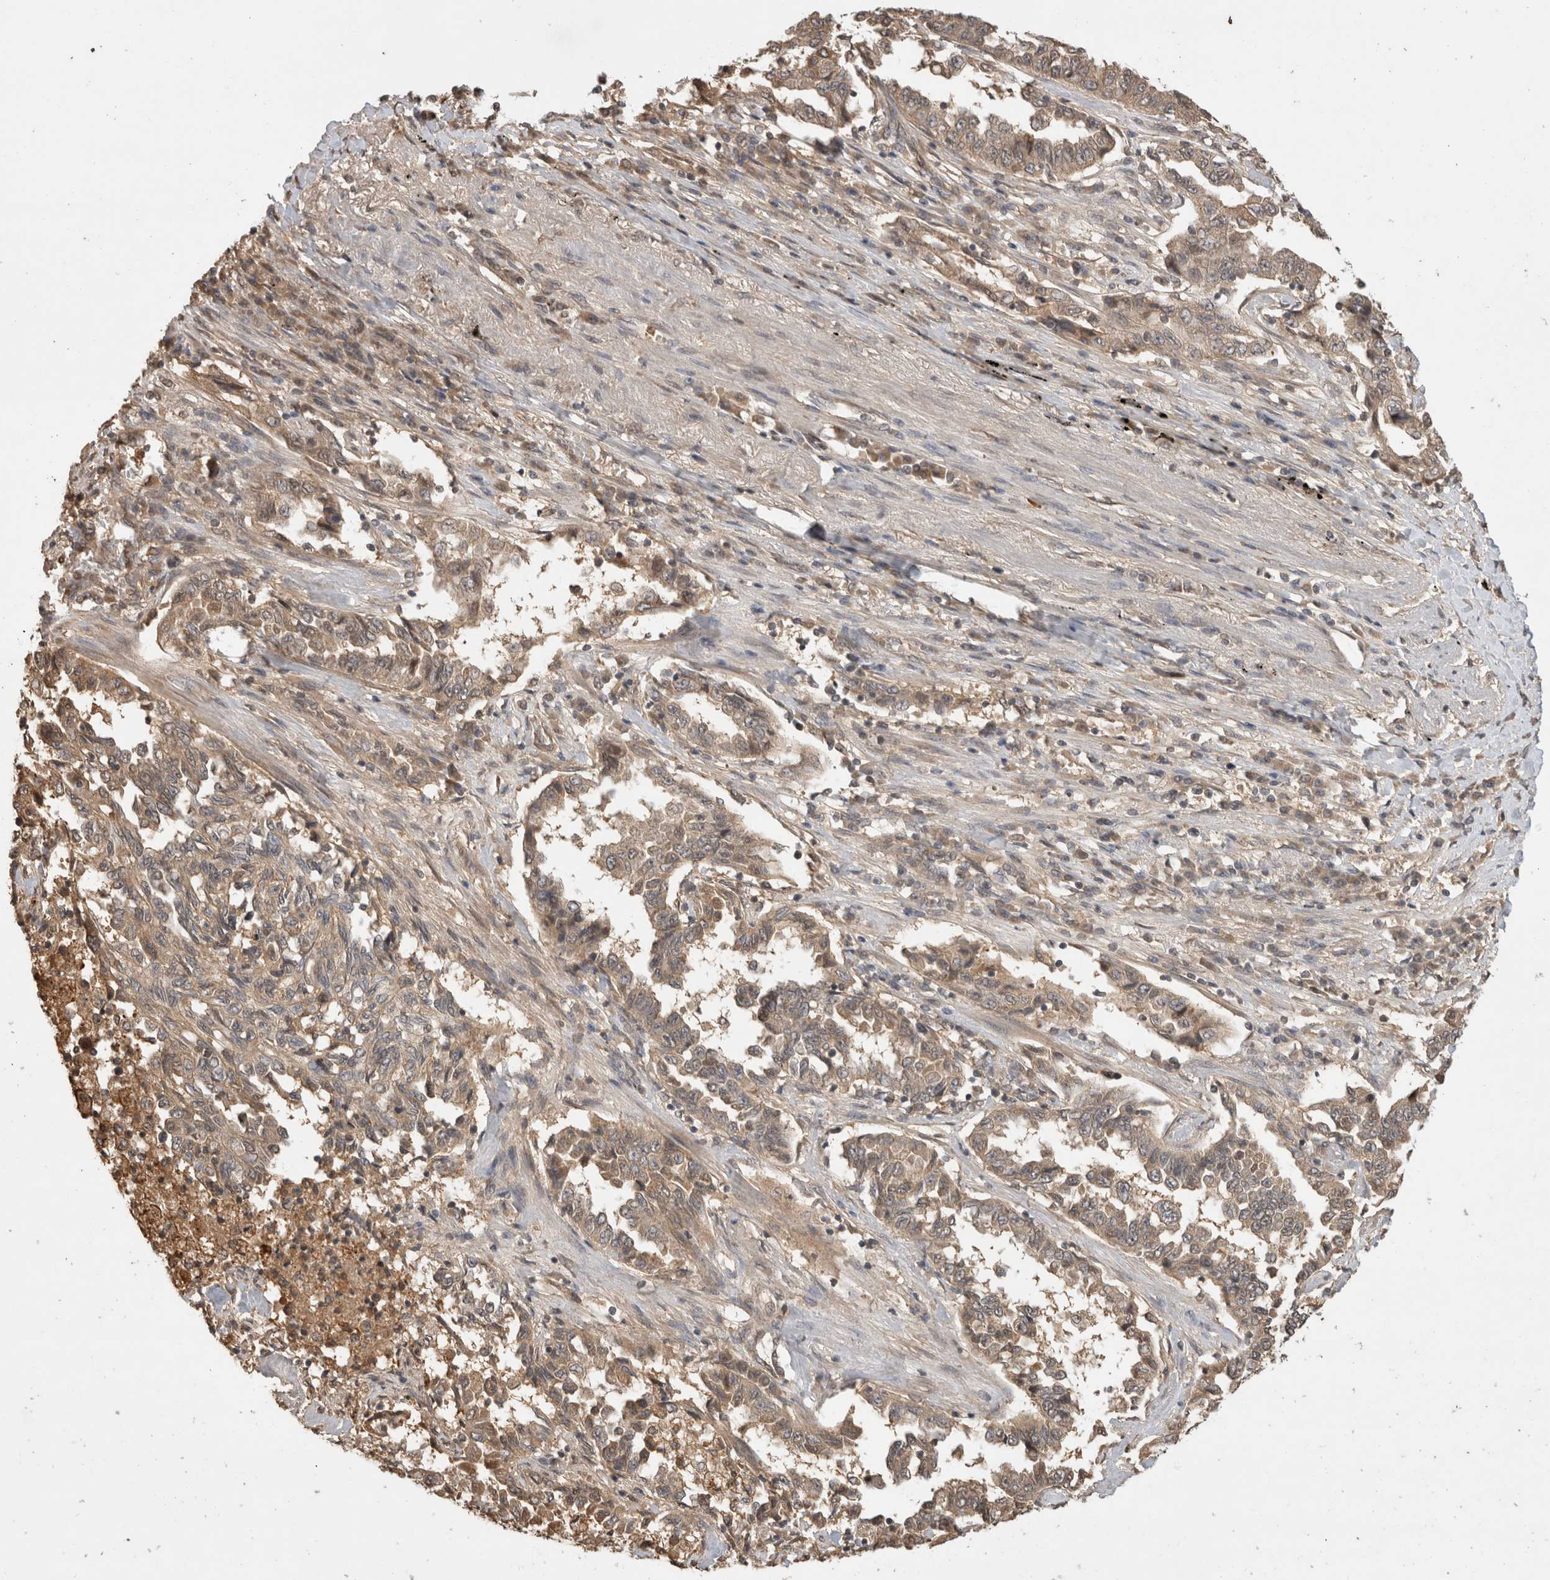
{"staining": {"intensity": "weak", "quantity": ">75%", "location": "cytoplasmic/membranous"}, "tissue": "lung cancer", "cell_type": "Tumor cells", "image_type": "cancer", "snomed": [{"axis": "morphology", "description": "Adenocarcinoma, NOS"}, {"axis": "topography", "description": "Lung"}], "caption": "Immunohistochemistry staining of lung cancer, which shows low levels of weak cytoplasmic/membranous expression in approximately >75% of tumor cells indicating weak cytoplasmic/membranous protein expression. The staining was performed using DAB (brown) for protein detection and nuclei were counterstained in hematoxylin (blue).", "gene": "PRMT3", "patient": {"sex": "female", "age": 51}}